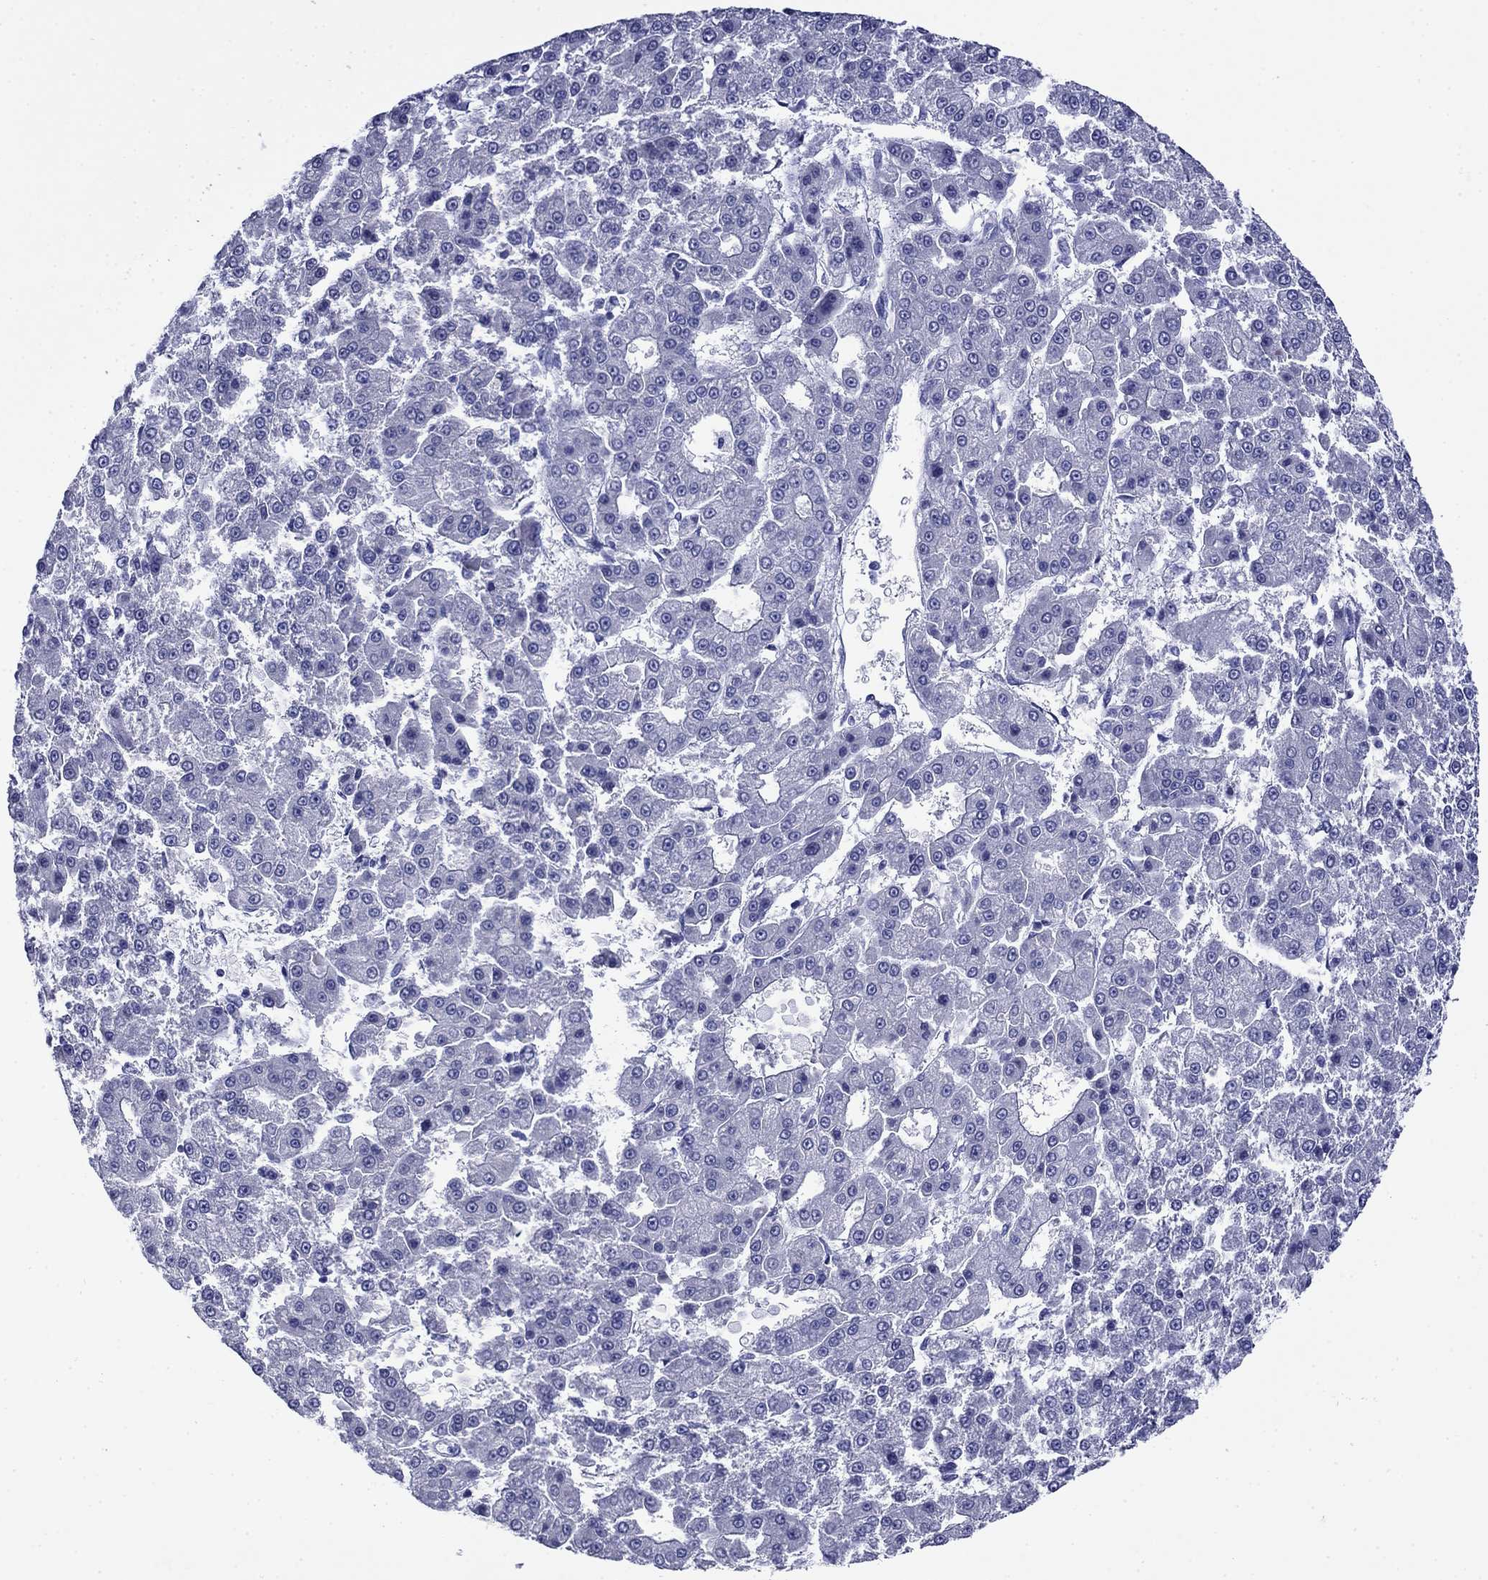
{"staining": {"intensity": "negative", "quantity": "none", "location": "none"}, "tissue": "liver cancer", "cell_type": "Tumor cells", "image_type": "cancer", "snomed": [{"axis": "morphology", "description": "Carcinoma, Hepatocellular, NOS"}, {"axis": "topography", "description": "Liver"}], "caption": "This histopathology image is of liver hepatocellular carcinoma stained with IHC to label a protein in brown with the nuclei are counter-stained blue. There is no positivity in tumor cells.", "gene": "GIP", "patient": {"sex": "male", "age": 70}}